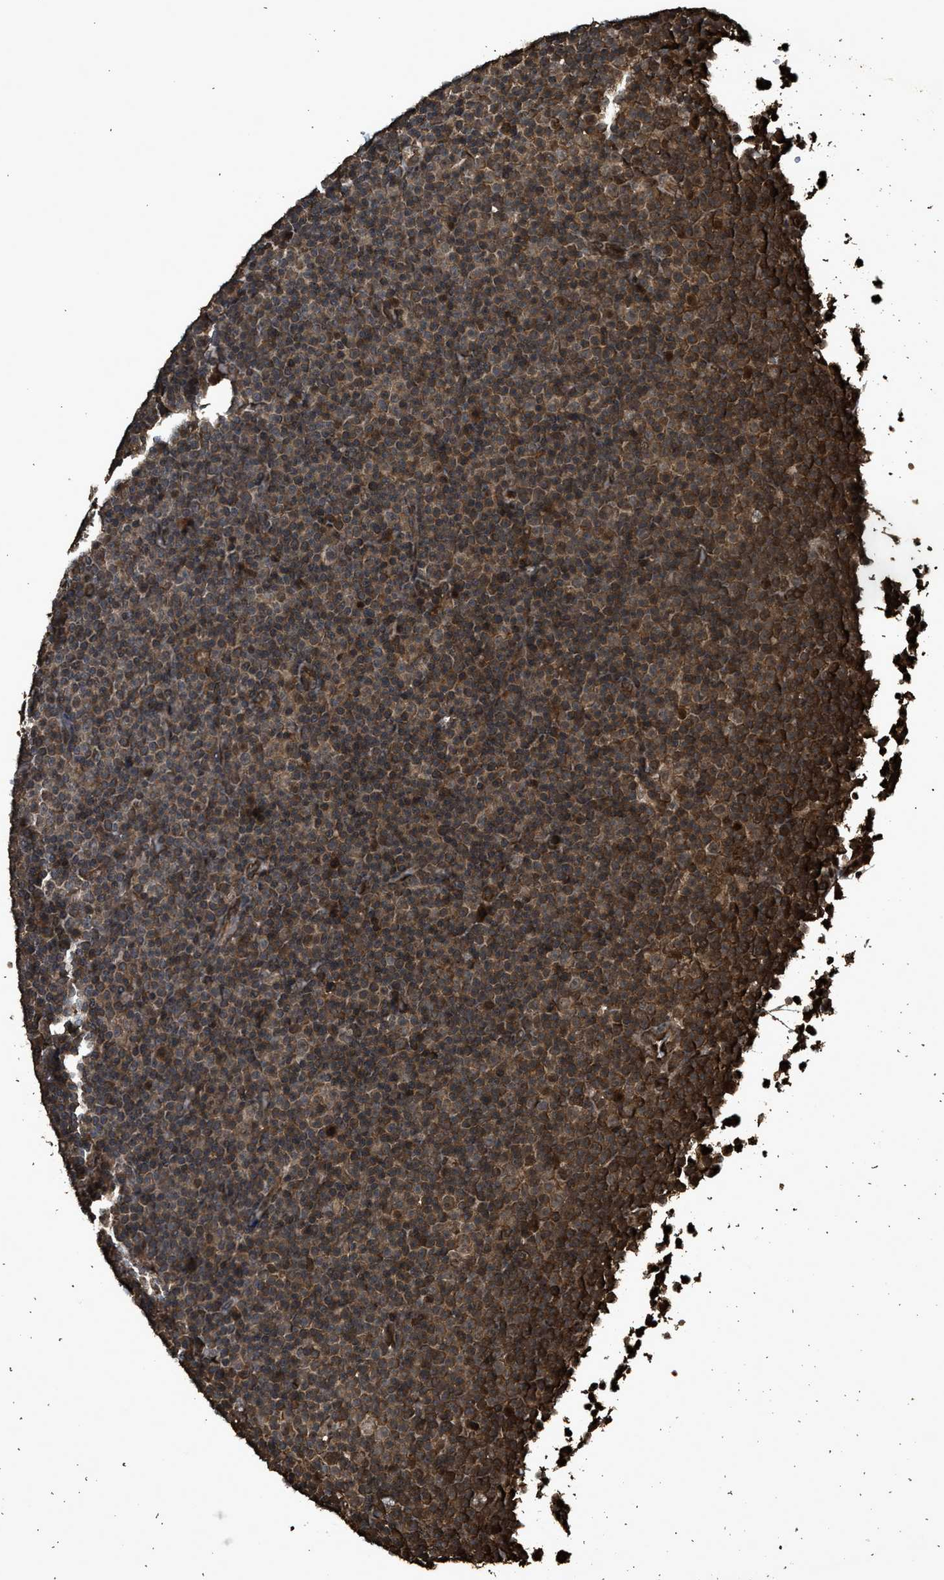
{"staining": {"intensity": "moderate", "quantity": ">75%", "location": "cytoplasmic/membranous,nuclear"}, "tissue": "lymphoma", "cell_type": "Tumor cells", "image_type": "cancer", "snomed": [{"axis": "morphology", "description": "Malignant lymphoma, non-Hodgkin's type, Low grade"}, {"axis": "topography", "description": "Lymph node"}], "caption": "Protein staining reveals moderate cytoplasmic/membranous and nuclear expression in about >75% of tumor cells in lymphoma. Nuclei are stained in blue.", "gene": "MYBL2", "patient": {"sex": "female", "age": 67}}